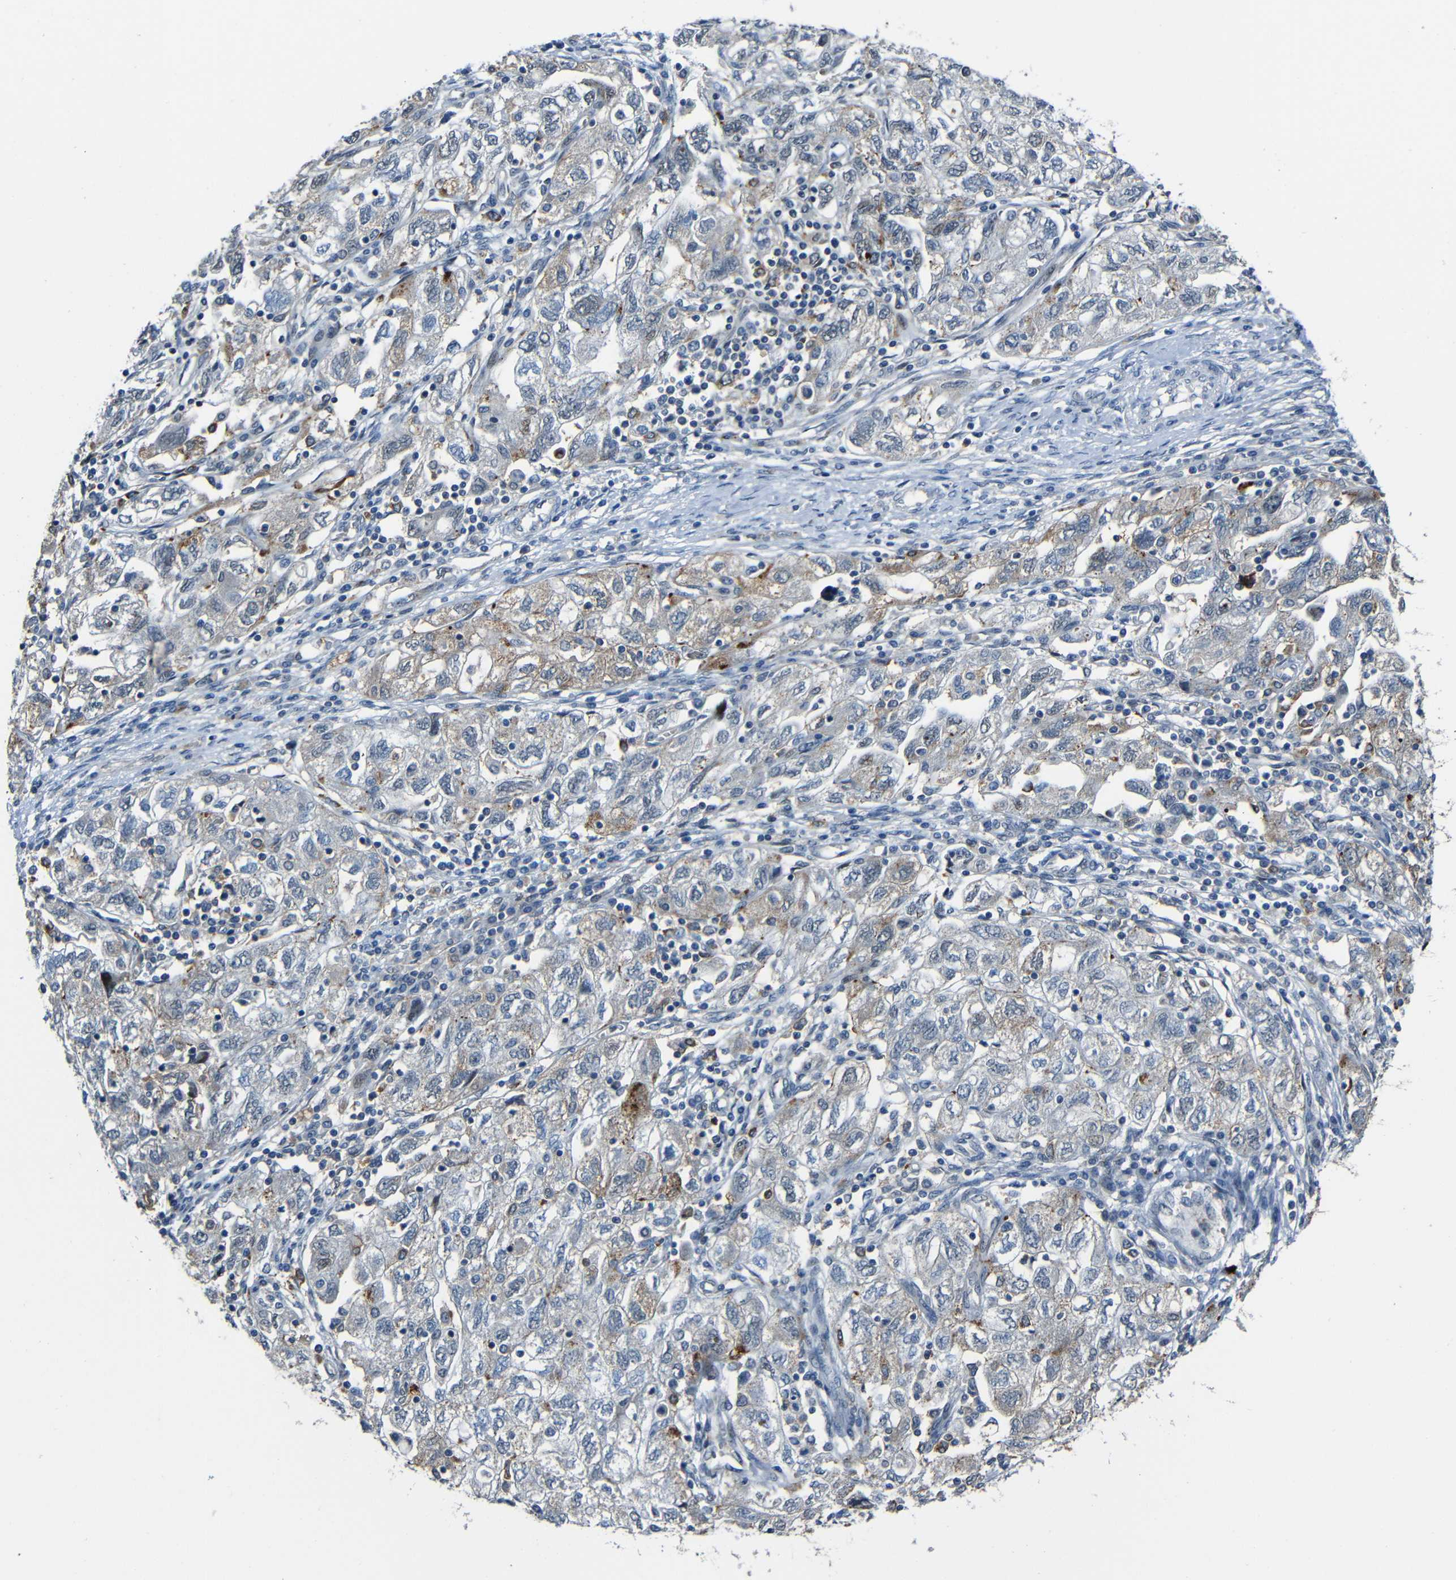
{"staining": {"intensity": "moderate", "quantity": "<25%", "location": "cytoplasmic/membranous"}, "tissue": "ovarian cancer", "cell_type": "Tumor cells", "image_type": "cancer", "snomed": [{"axis": "morphology", "description": "Carcinoma, NOS"}, {"axis": "morphology", "description": "Cystadenocarcinoma, serous, NOS"}, {"axis": "topography", "description": "Ovary"}], "caption": "Moderate cytoplasmic/membranous expression for a protein is identified in about <25% of tumor cells of ovarian cancer using IHC.", "gene": "DNAJC5", "patient": {"sex": "female", "age": 69}}